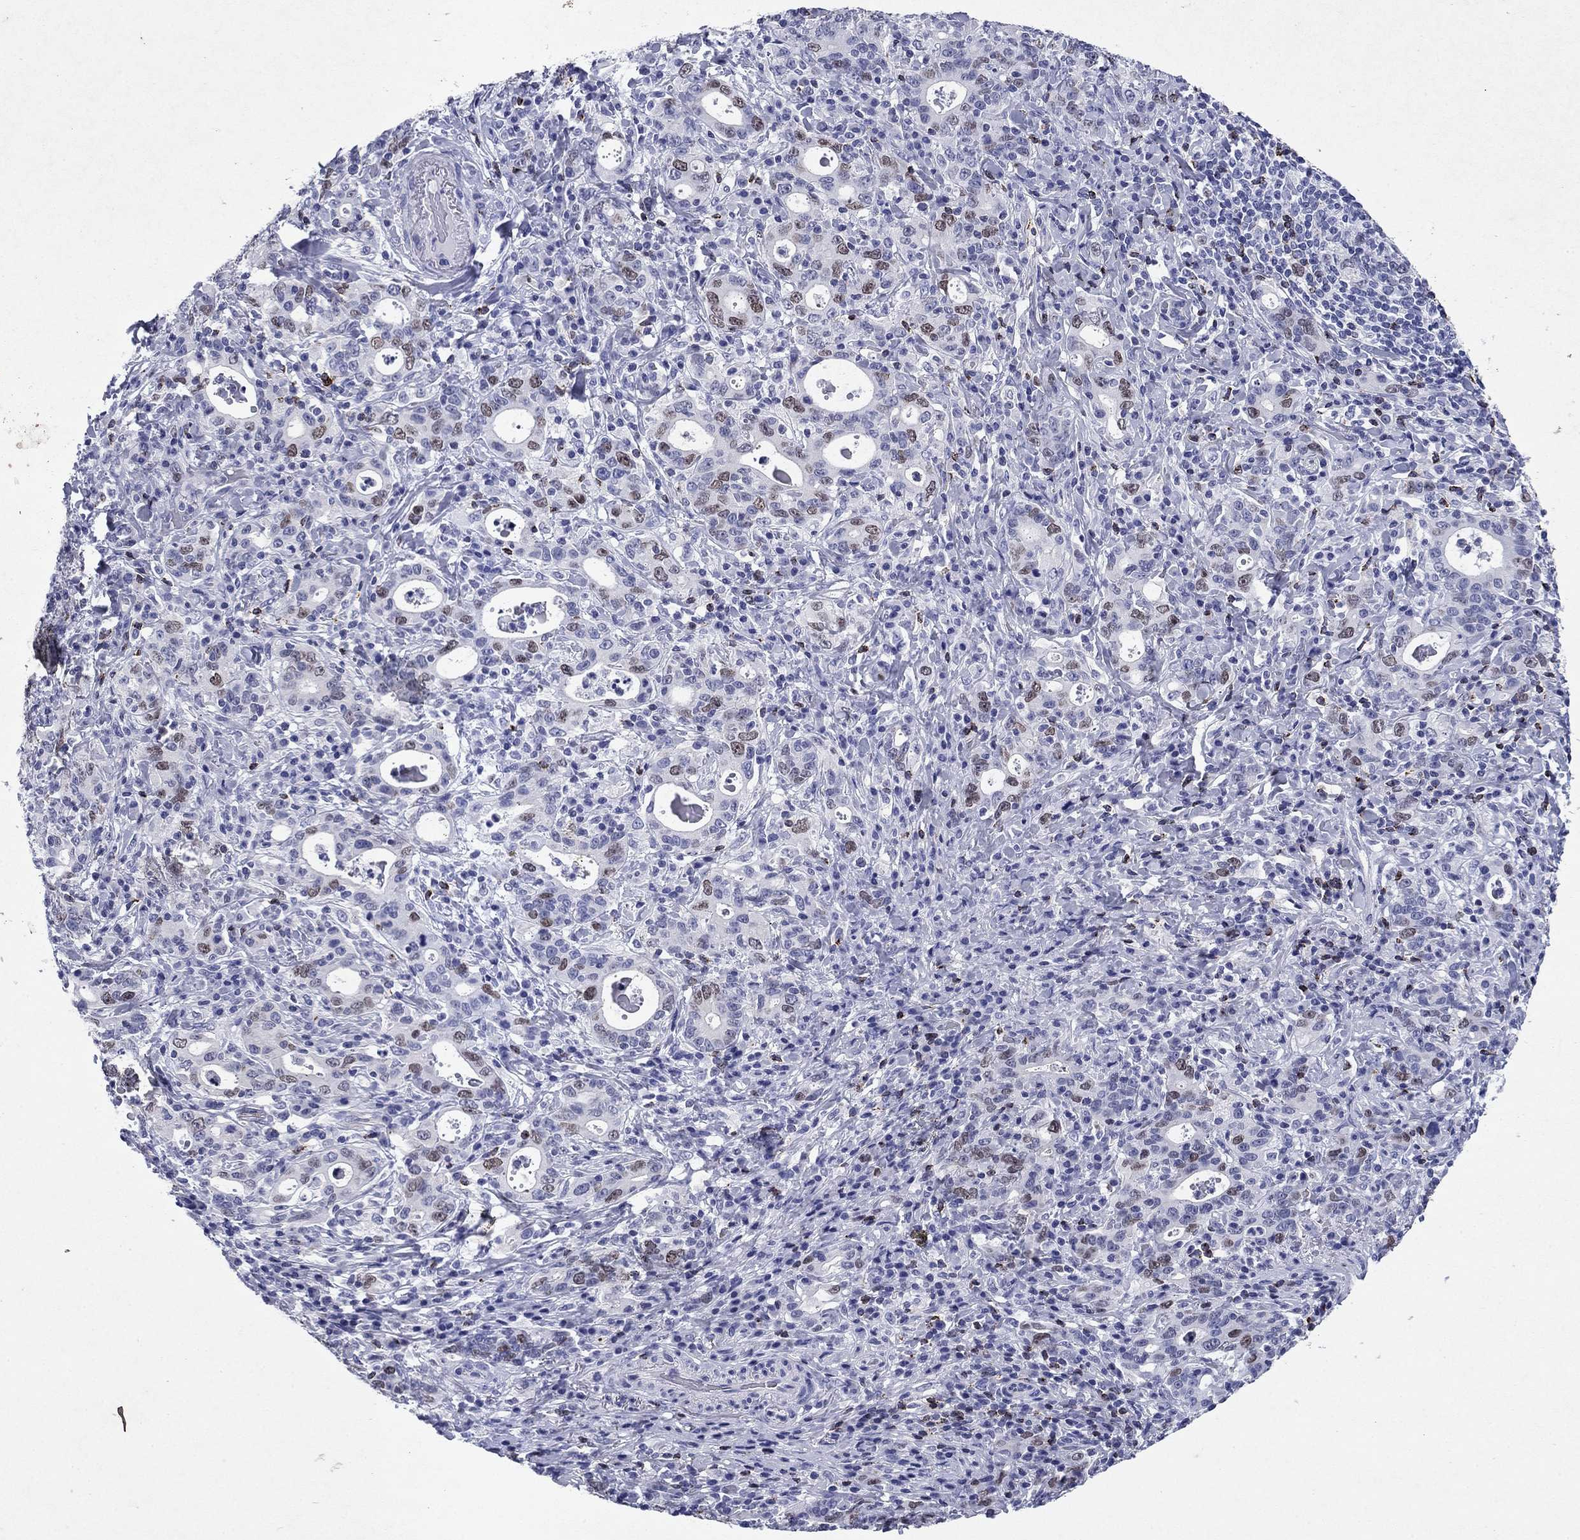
{"staining": {"intensity": "weak", "quantity": "<25%", "location": "nuclear"}, "tissue": "stomach cancer", "cell_type": "Tumor cells", "image_type": "cancer", "snomed": [{"axis": "morphology", "description": "Adenocarcinoma, NOS"}, {"axis": "topography", "description": "Stomach"}], "caption": "This is an immunohistochemistry (IHC) histopathology image of adenocarcinoma (stomach). There is no expression in tumor cells.", "gene": "GZMK", "patient": {"sex": "male", "age": 79}}